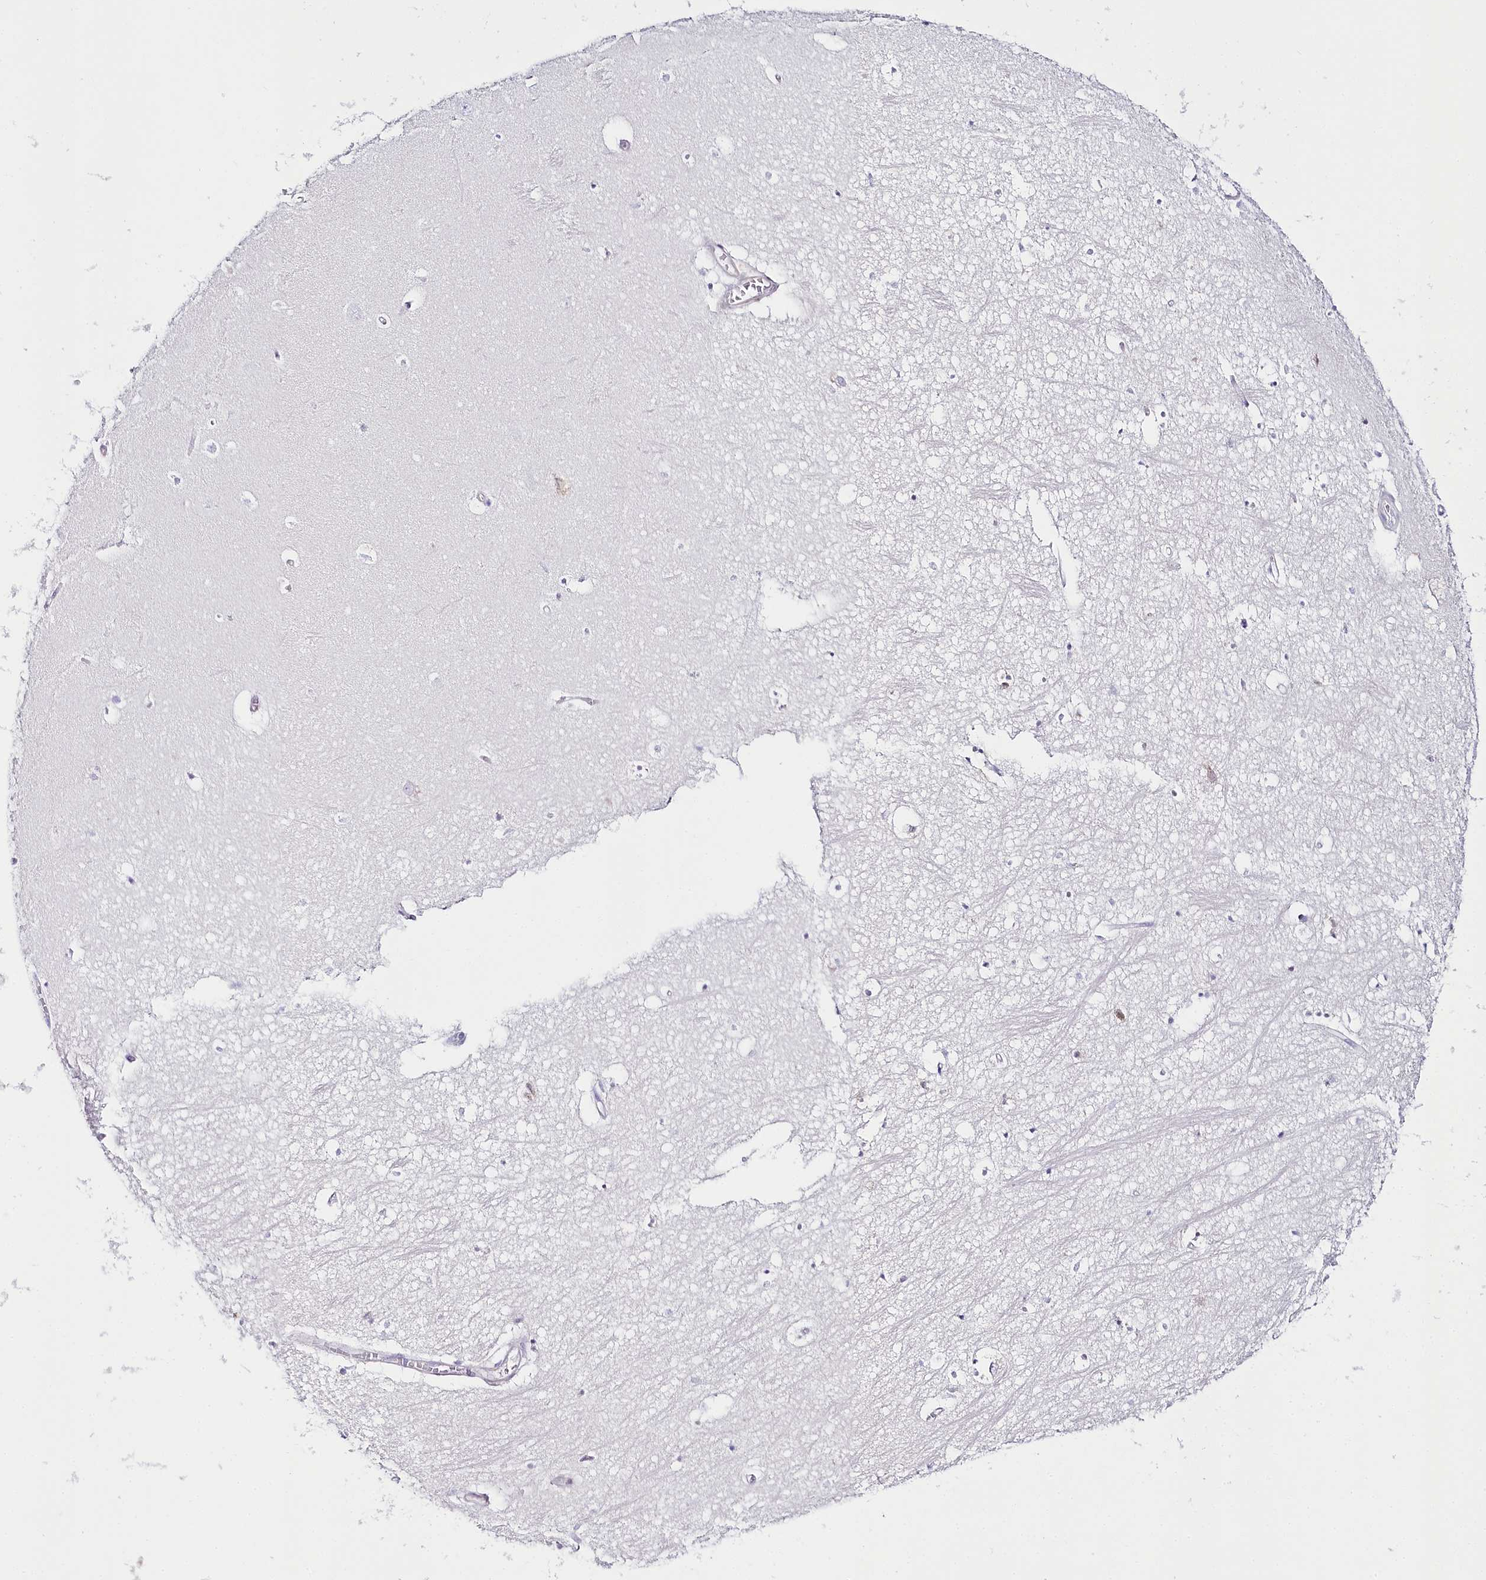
{"staining": {"intensity": "negative", "quantity": "none", "location": "none"}, "tissue": "hippocampus", "cell_type": "Glial cells", "image_type": "normal", "snomed": [{"axis": "morphology", "description": "Normal tissue, NOS"}, {"axis": "topography", "description": "Hippocampus"}], "caption": "IHC photomicrograph of benign hippocampus stained for a protein (brown), which exhibits no positivity in glial cells.", "gene": "CSN3", "patient": {"sex": "female", "age": 64}}